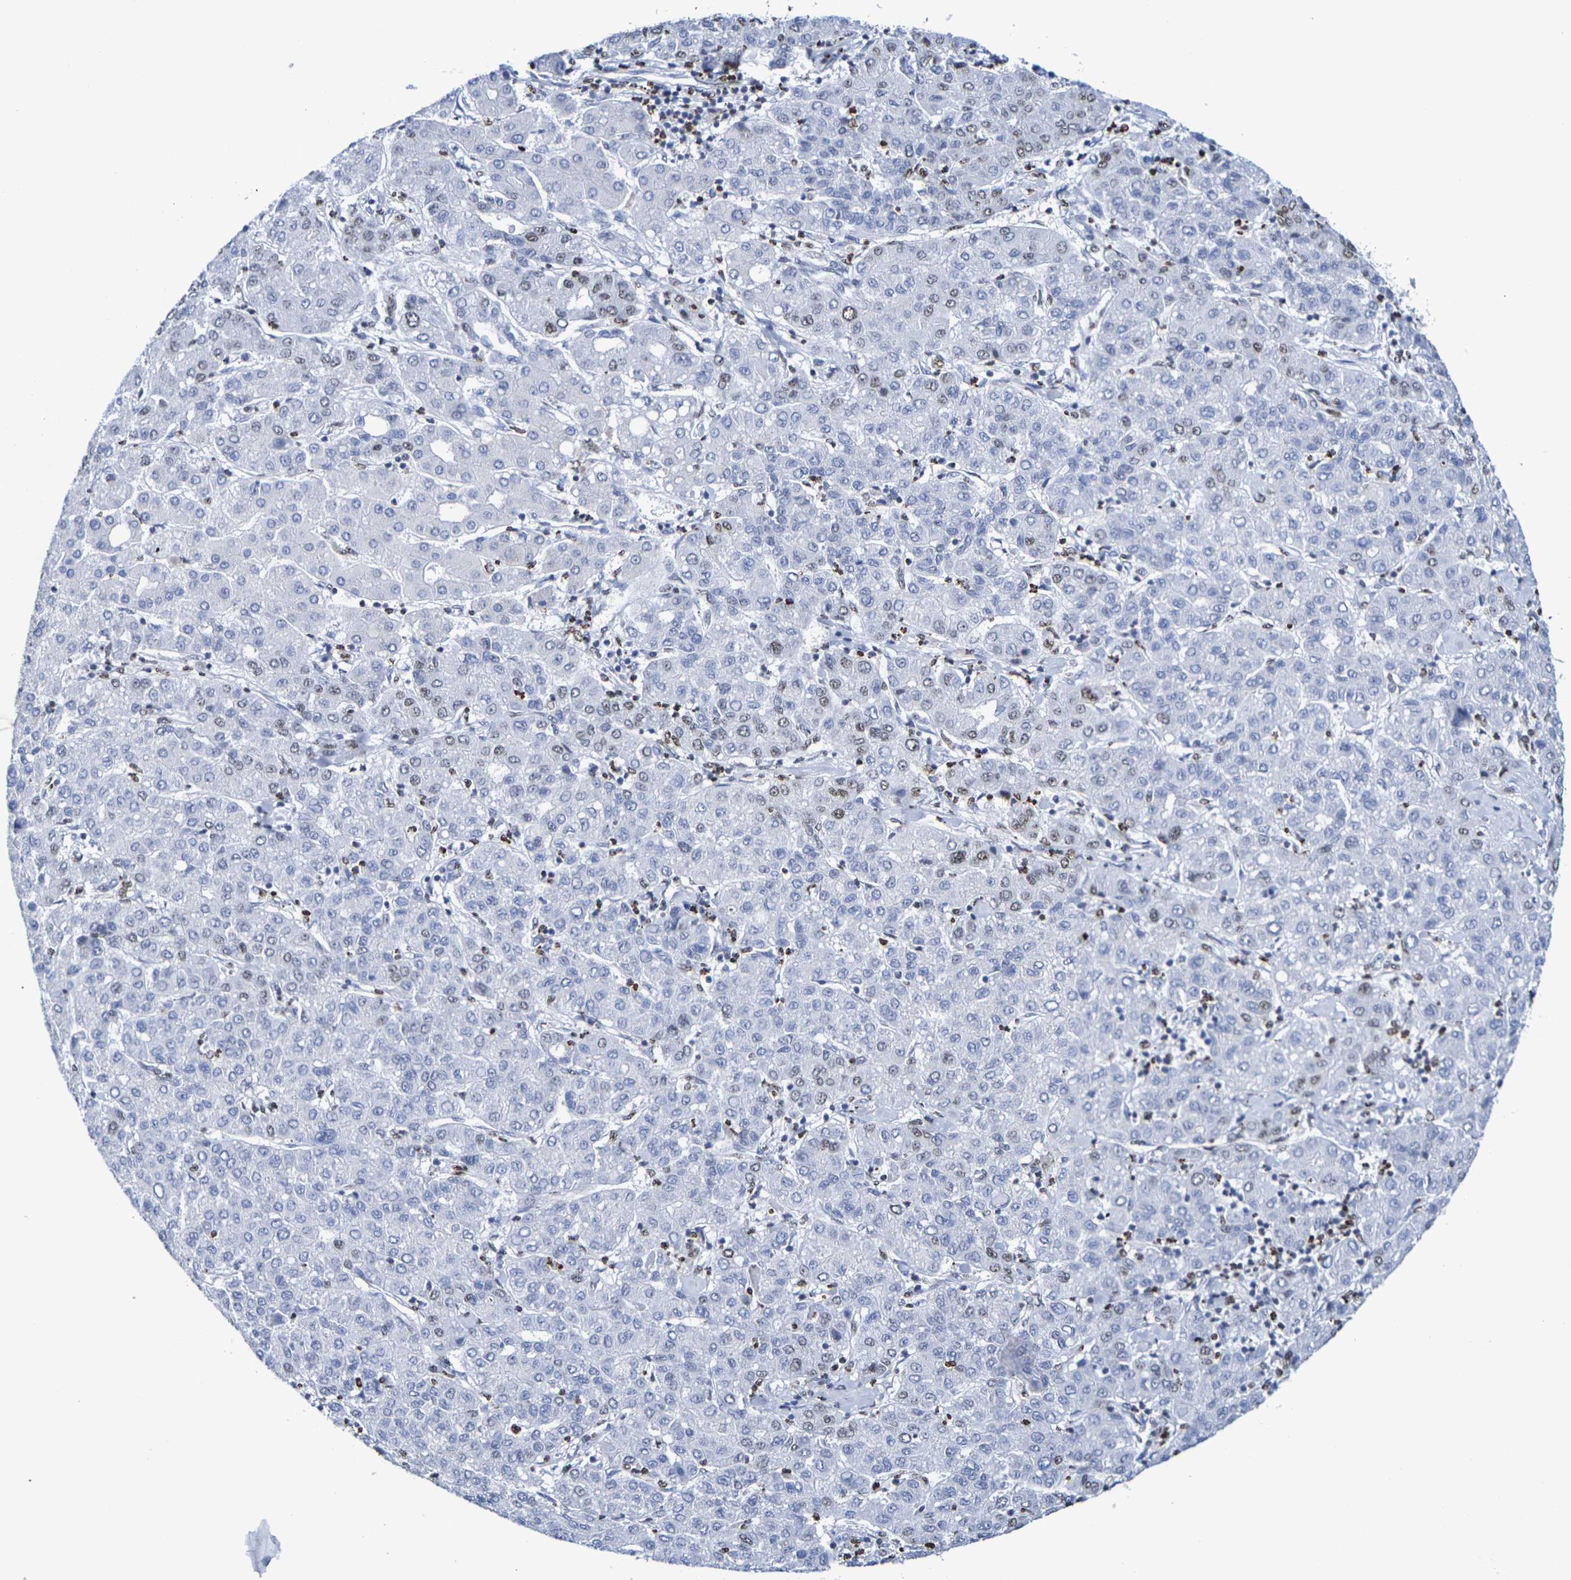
{"staining": {"intensity": "weak", "quantity": "<25%", "location": "nuclear"}, "tissue": "liver cancer", "cell_type": "Tumor cells", "image_type": "cancer", "snomed": [{"axis": "morphology", "description": "Carcinoma, Hepatocellular, NOS"}, {"axis": "topography", "description": "Liver"}], "caption": "Immunohistochemistry (IHC) micrograph of hepatocellular carcinoma (liver) stained for a protein (brown), which exhibits no positivity in tumor cells. (Immunohistochemistry, brightfield microscopy, high magnification).", "gene": "H1-5", "patient": {"sex": "male", "age": 65}}